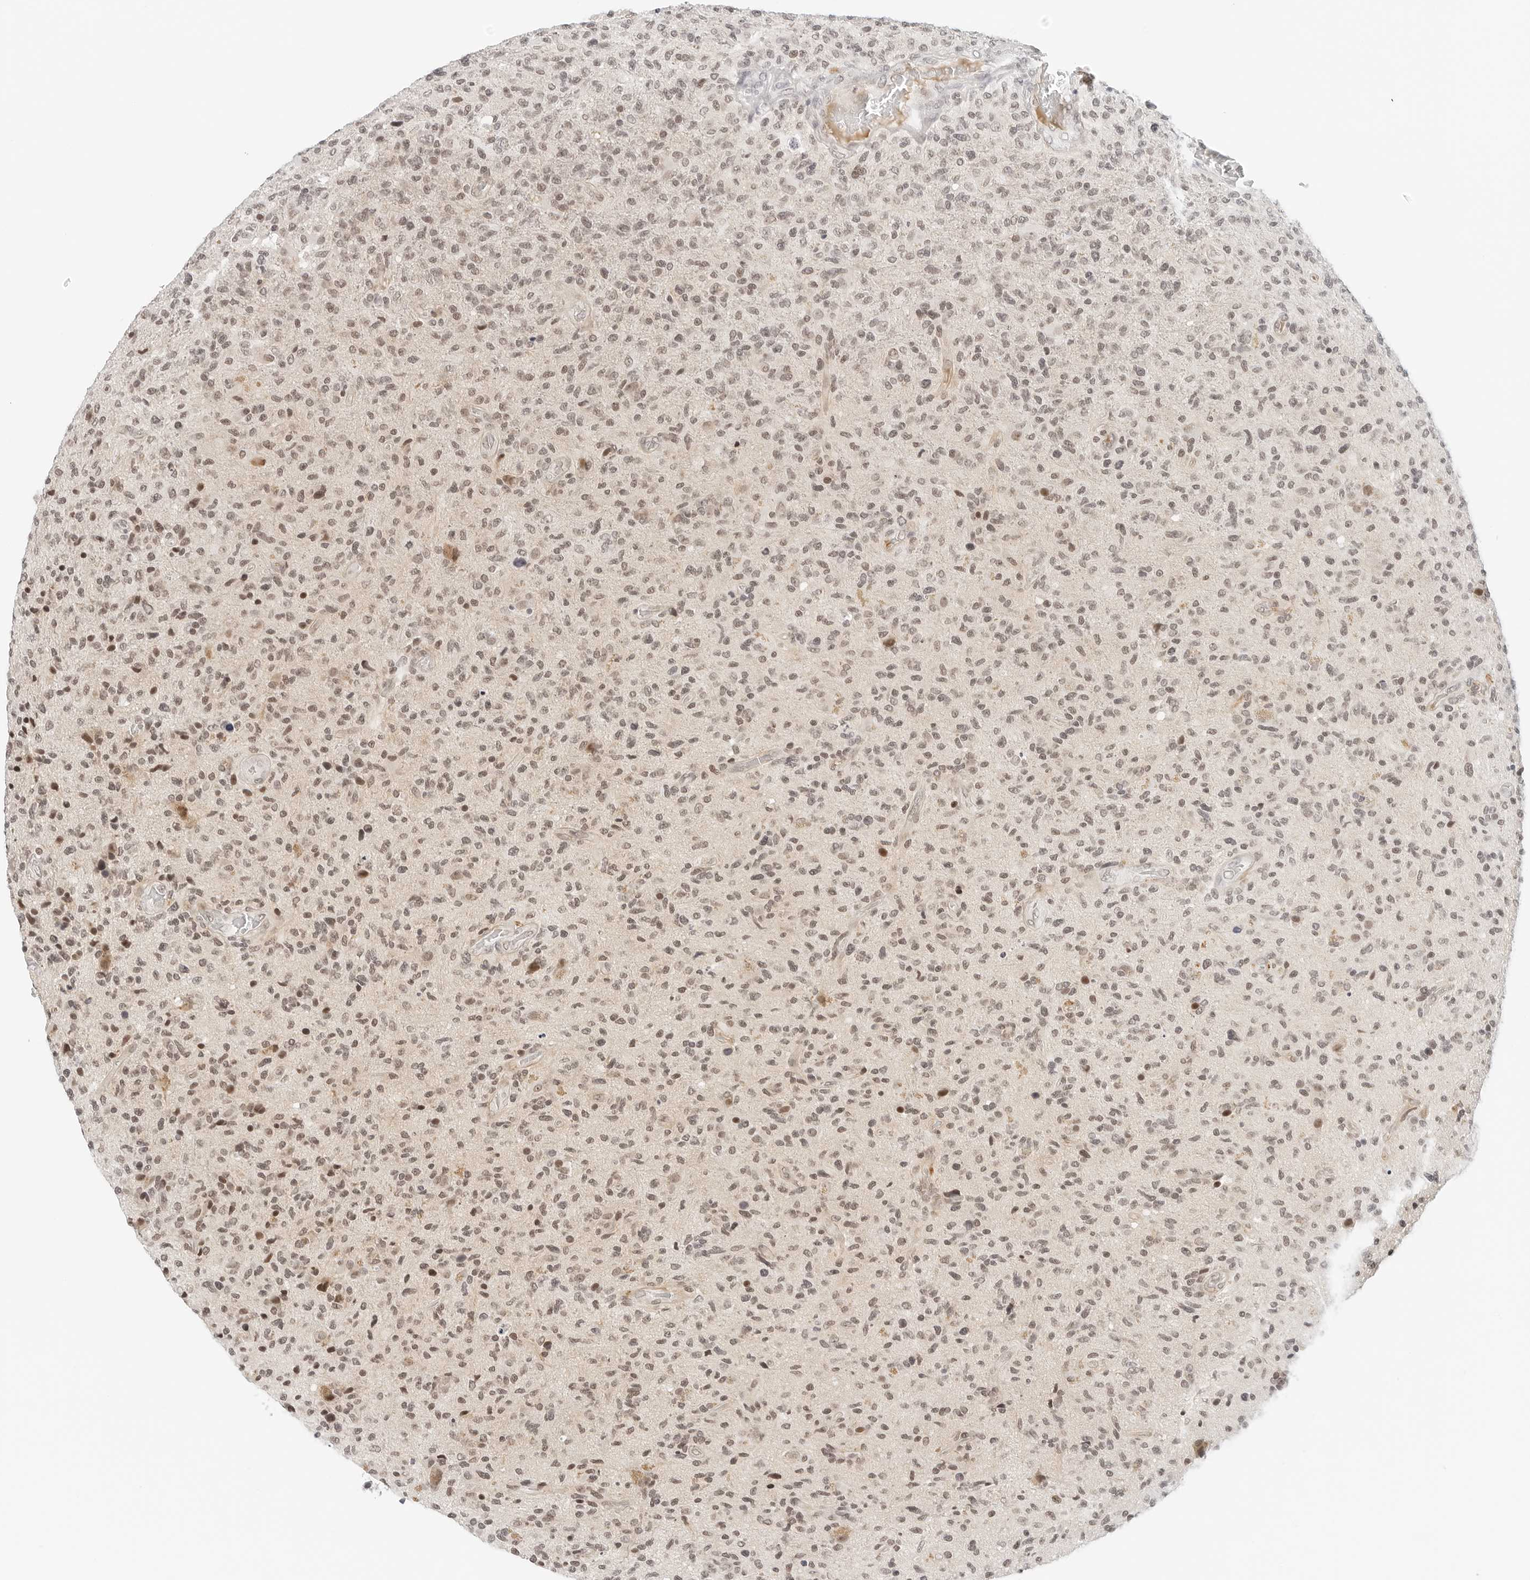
{"staining": {"intensity": "weak", "quantity": "25%-75%", "location": "nuclear"}, "tissue": "glioma", "cell_type": "Tumor cells", "image_type": "cancer", "snomed": [{"axis": "morphology", "description": "Glioma, malignant, High grade"}, {"axis": "topography", "description": "Brain"}], "caption": "About 25%-75% of tumor cells in human malignant glioma (high-grade) reveal weak nuclear protein expression as visualized by brown immunohistochemical staining.", "gene": "NEO1", "patient": {"sex": "male", "age": 72}}